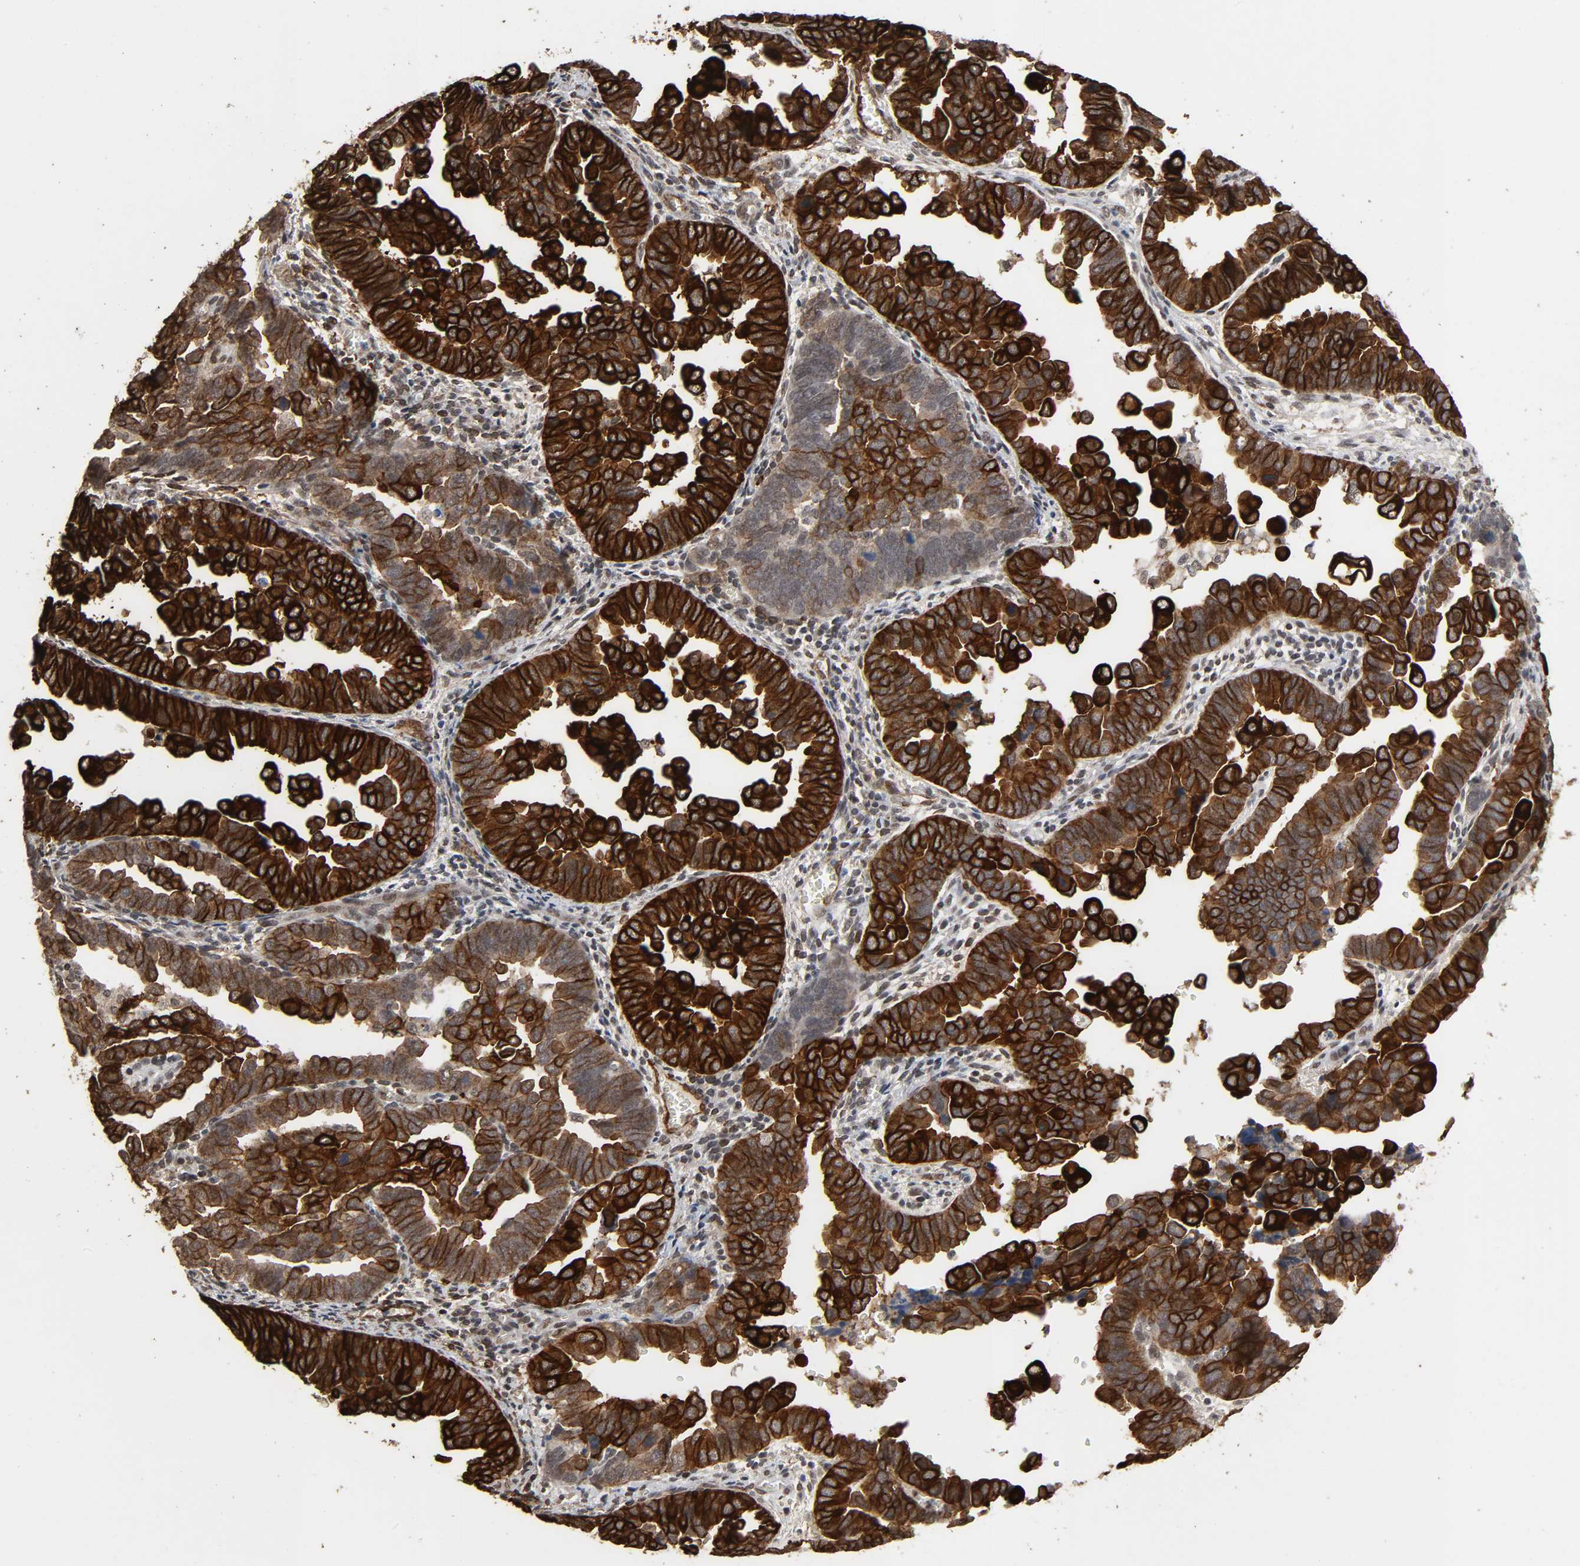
{"staining": {"intensity": "strong", "quantity": ">75%", "location": "cytoplasmic/membranous"}, "tissue": "endometrial cancer", "cell_type": "Tumor cells", "image_type": "cancer", "snomed": [{"axis": "morphology", "description": "Adenocarcinoma, NOS"}, {"axis": "topography", "description": "Endometrium"}], "caption": "IHC histopathology image of neoplastic tissue: human adenocarcinoma (endometrial) stained using IHC reveals high levels of strong protein expression localized specifically in the cytoplasmic/membranous of tumor cells, appearing as a cytoplasmic/membranous brown color.", "gene": "AHNAK2", "patient": {"sex": "female", "age": 75}}